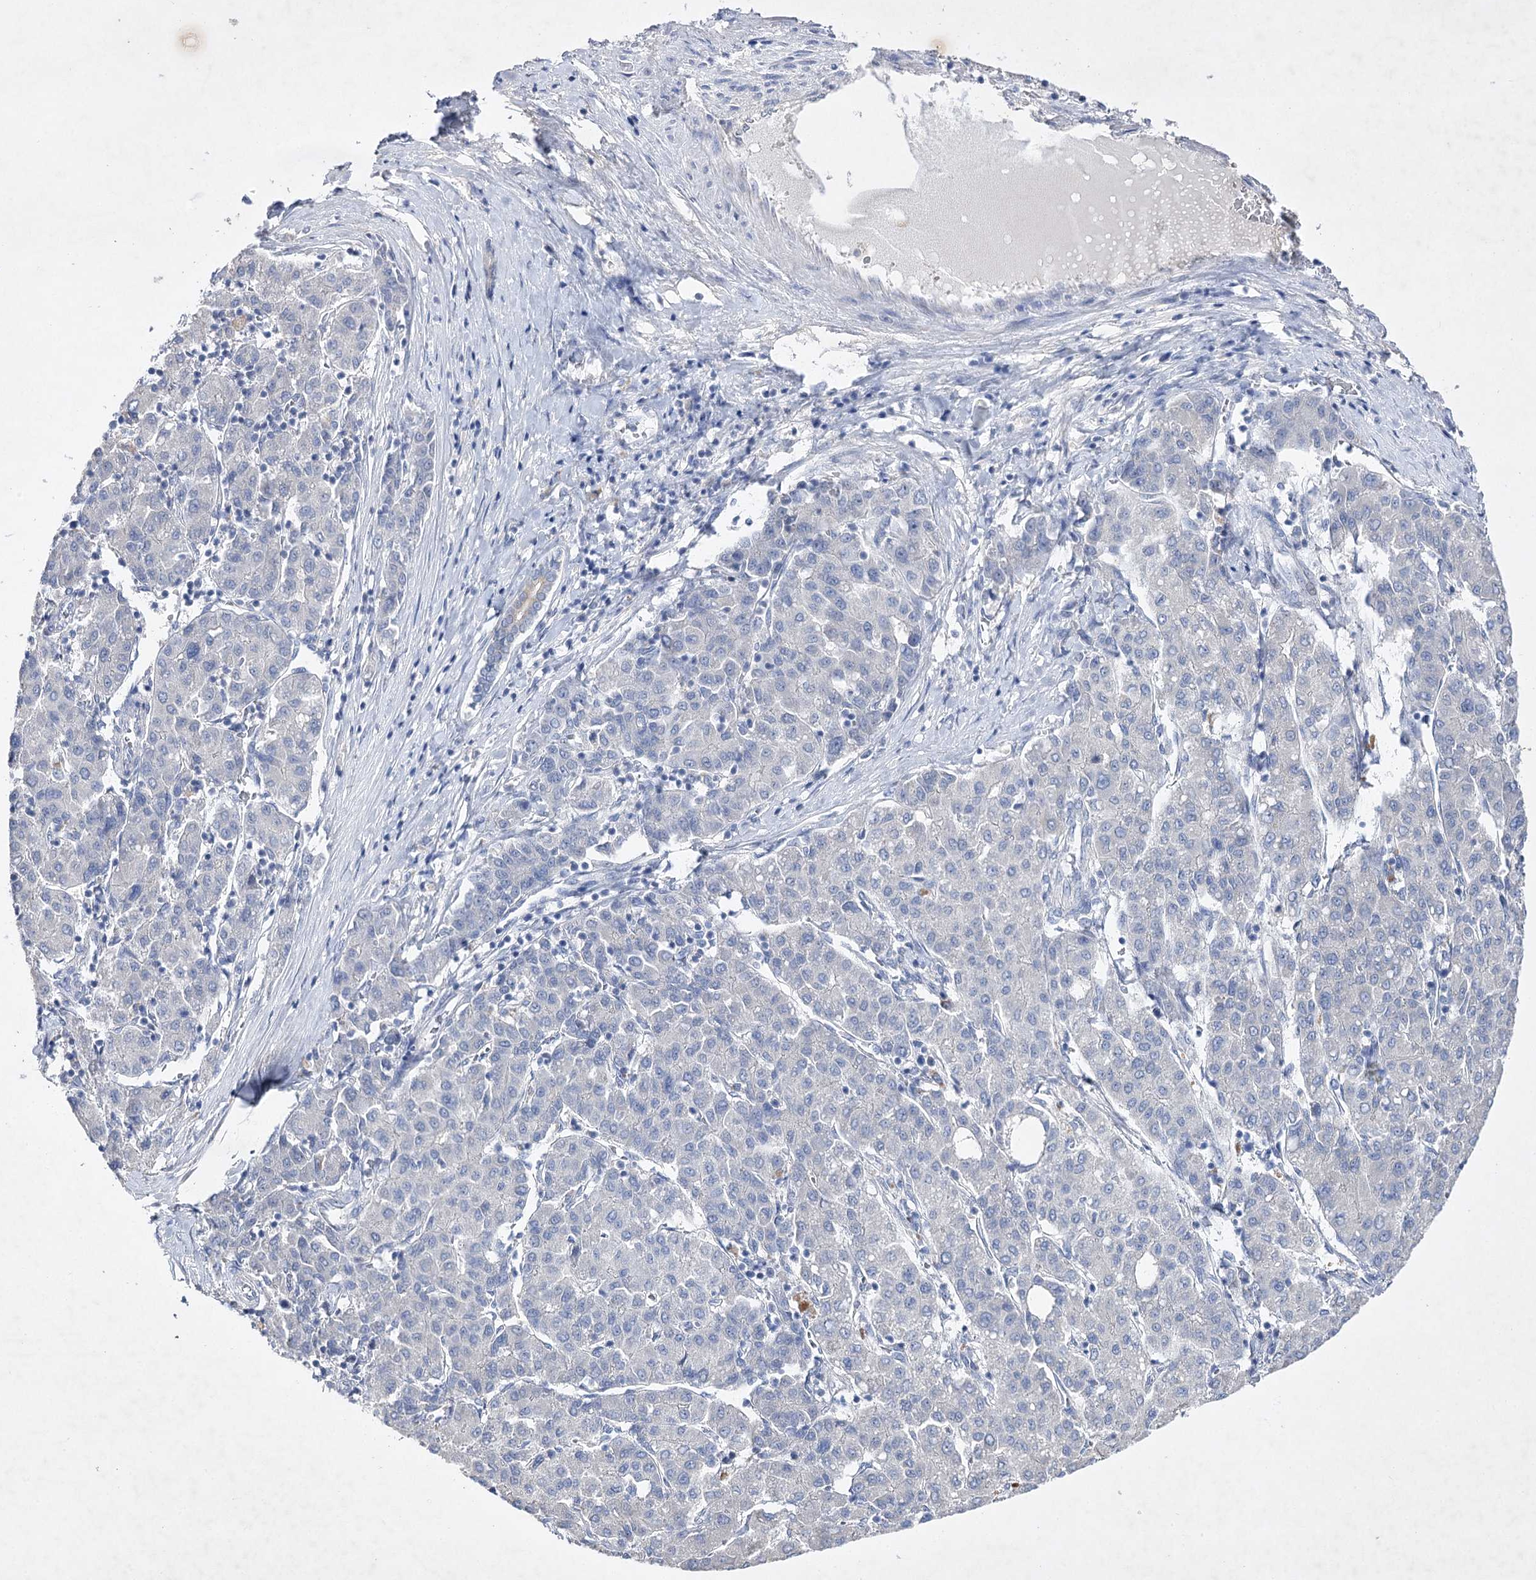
{"staining": {"intensity": "negative", "quantity": "none", "location": "none"}, "tissue": "liver cancer", "cell_type": "Tumor cells", "image_type": "cancer", "snomed": [{"axis": "morphology", "description": "Carcinoma, Hepatocellular, NOS"}, {"axis": "topography", "description": "Liver"}], "caption": "Immunohistochemistry image of liver cancer stained for a protein (brown), which shows no expression in tumor cells.", "gene": "COX15", "patient": {"sex": "male", "age": 65}}